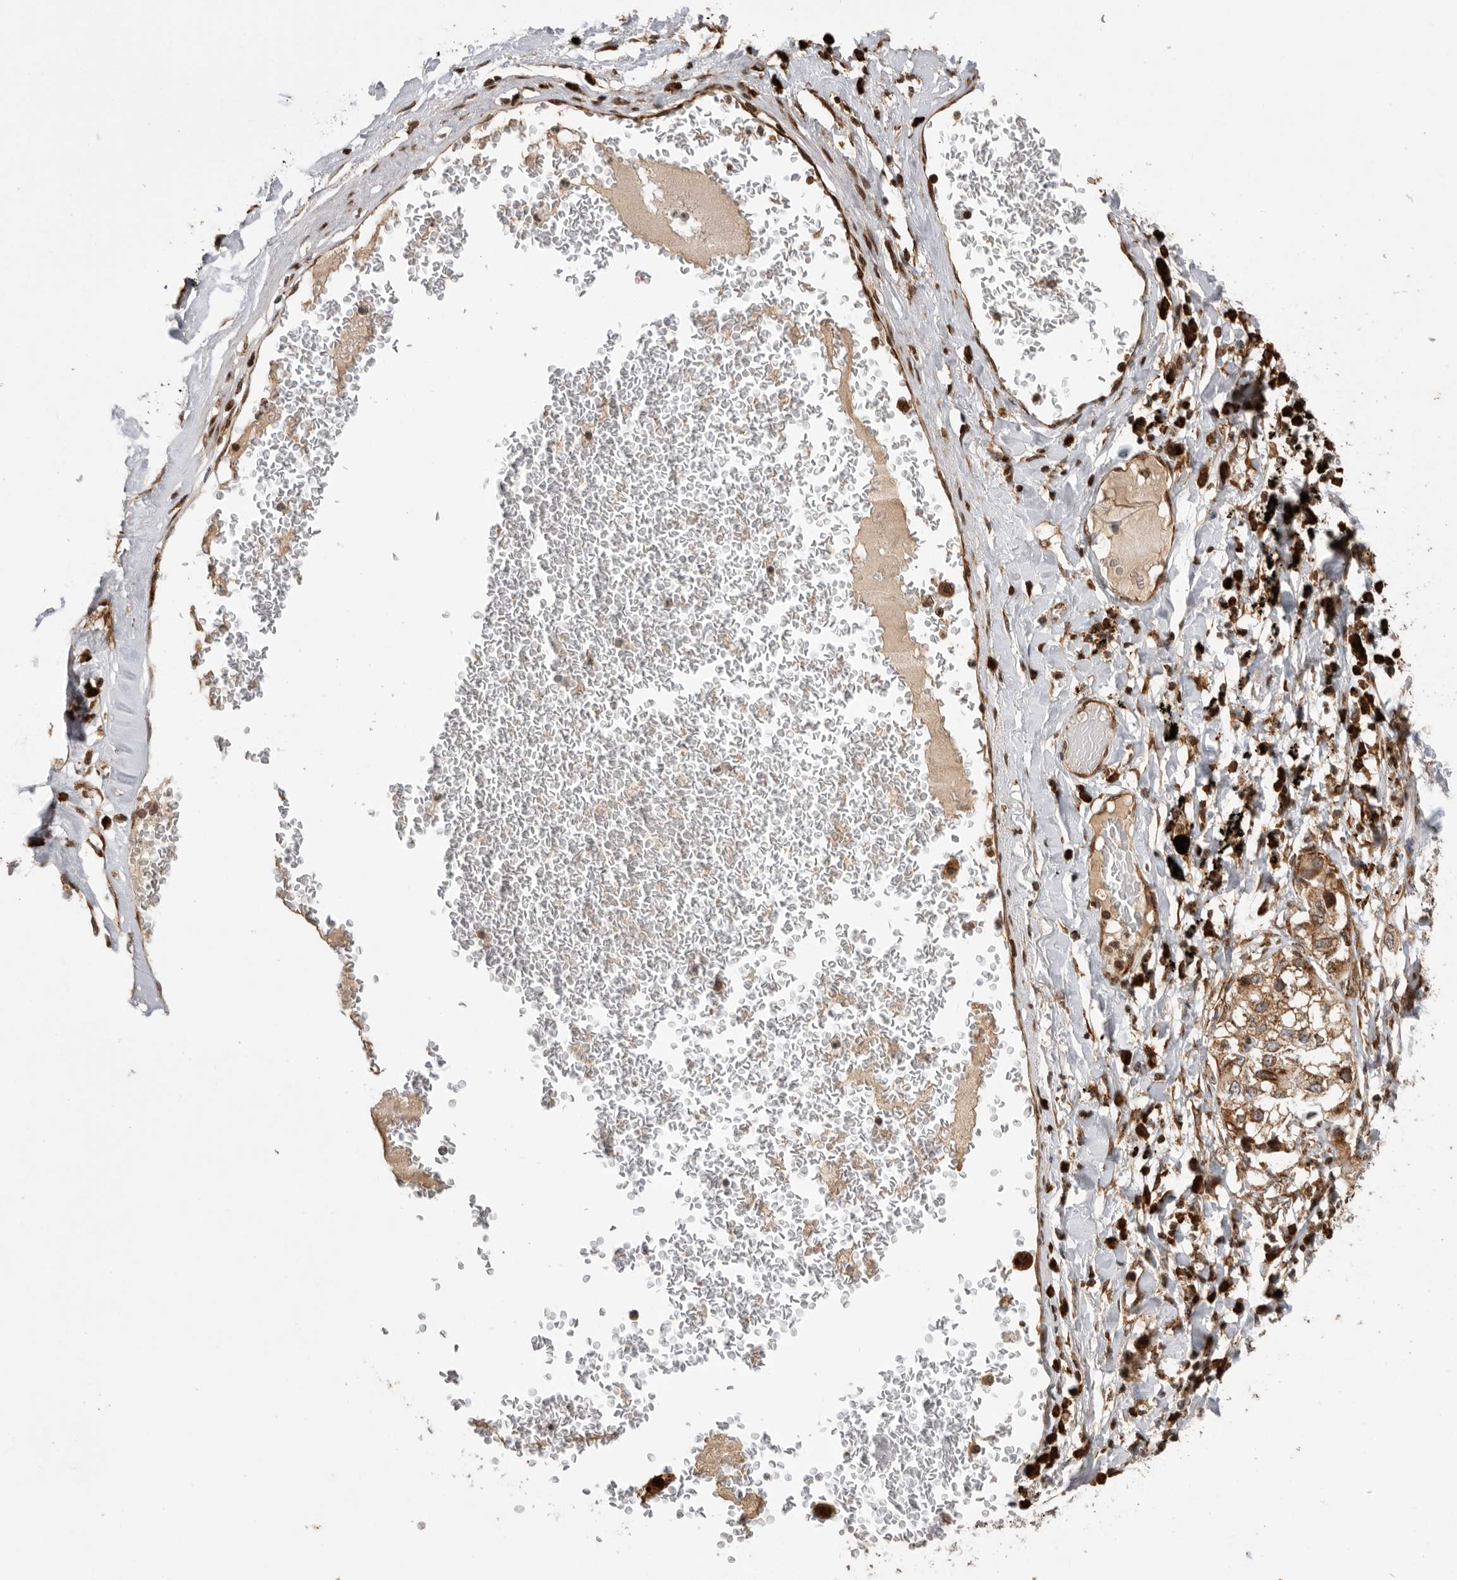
{"staining": {"intensity": "moderate", "quantity": ">75%", "location": "cytoplasmic/membranous"}, "tissue": "lung cancer", "cell_type": "Tumor cells", "image_type": "cancer", "snomed": [{"axis": "morphology", "description": "Adenocarcinoma, NOS"}, {"axis": "topography", "description": "Lung"}], "caption": "Lung adenocarcinoma stained with immunohistochemistry exhibits moderate cytoplasmic/membranous staining in about >75% of tumor cells.", "gene": "FZD3", "patient": {"sex": "male", "age": 63}}